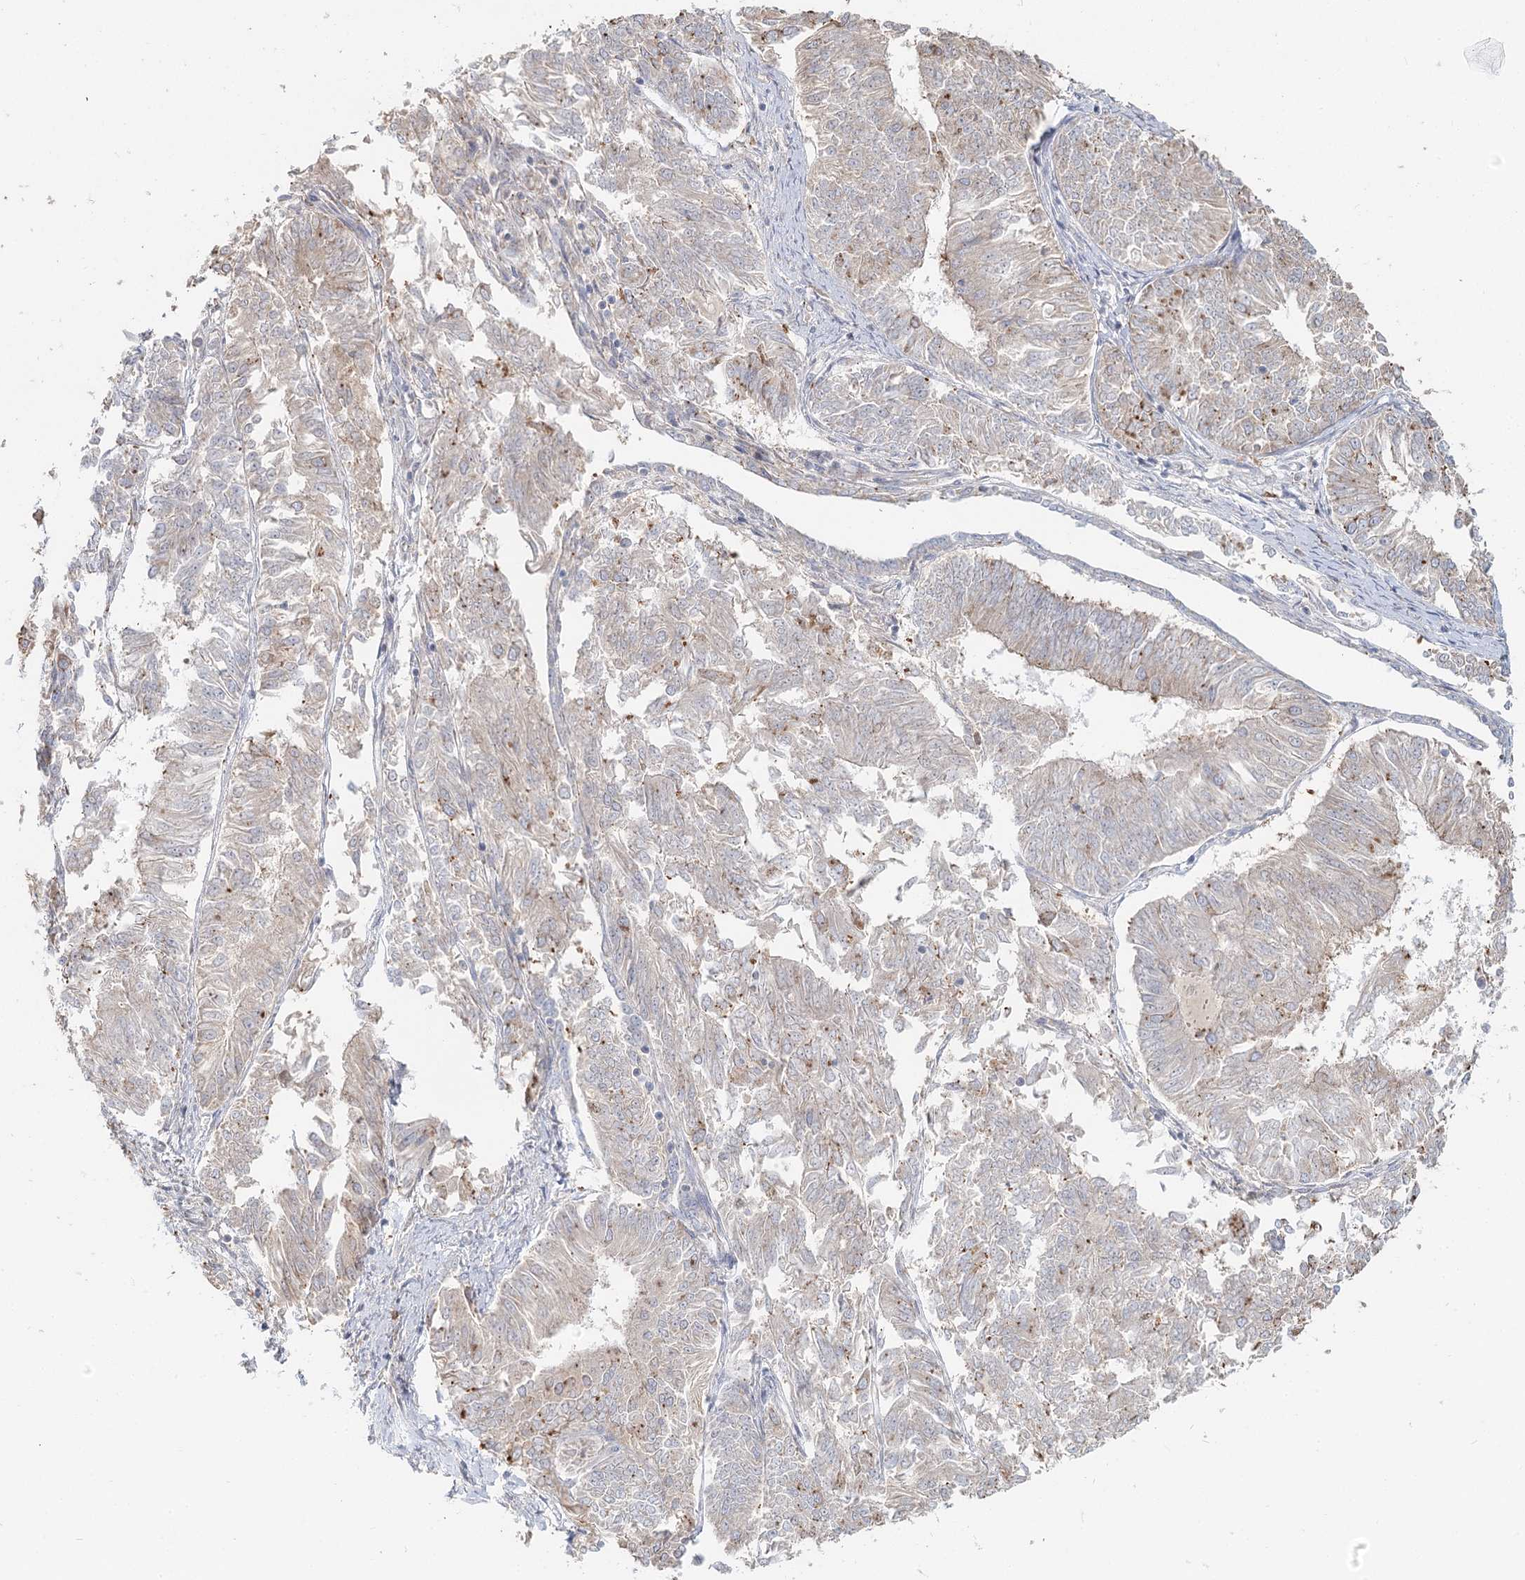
{"staining": {"intensity": "negative", "quantity": "none", "location": "none"}, "tissue": "endometrial cancer", "cell_type": "Tumor cells", "image_type": "cancer", "snomed": [{"axis": "morphology", "description": "Adenocarcinoma, NOS"}, {"axis": "topography", "description": "Endometrium"}], "caption": "There is no significant expression in tumor cells of endometrial adenocarcinoma. (Brightfield microscopy of DAB (3,3'-diaminobenzidine) IHC at high magnification).", "gene": "ANKRD16", "patient": {"sex": "female", "age": 58}}